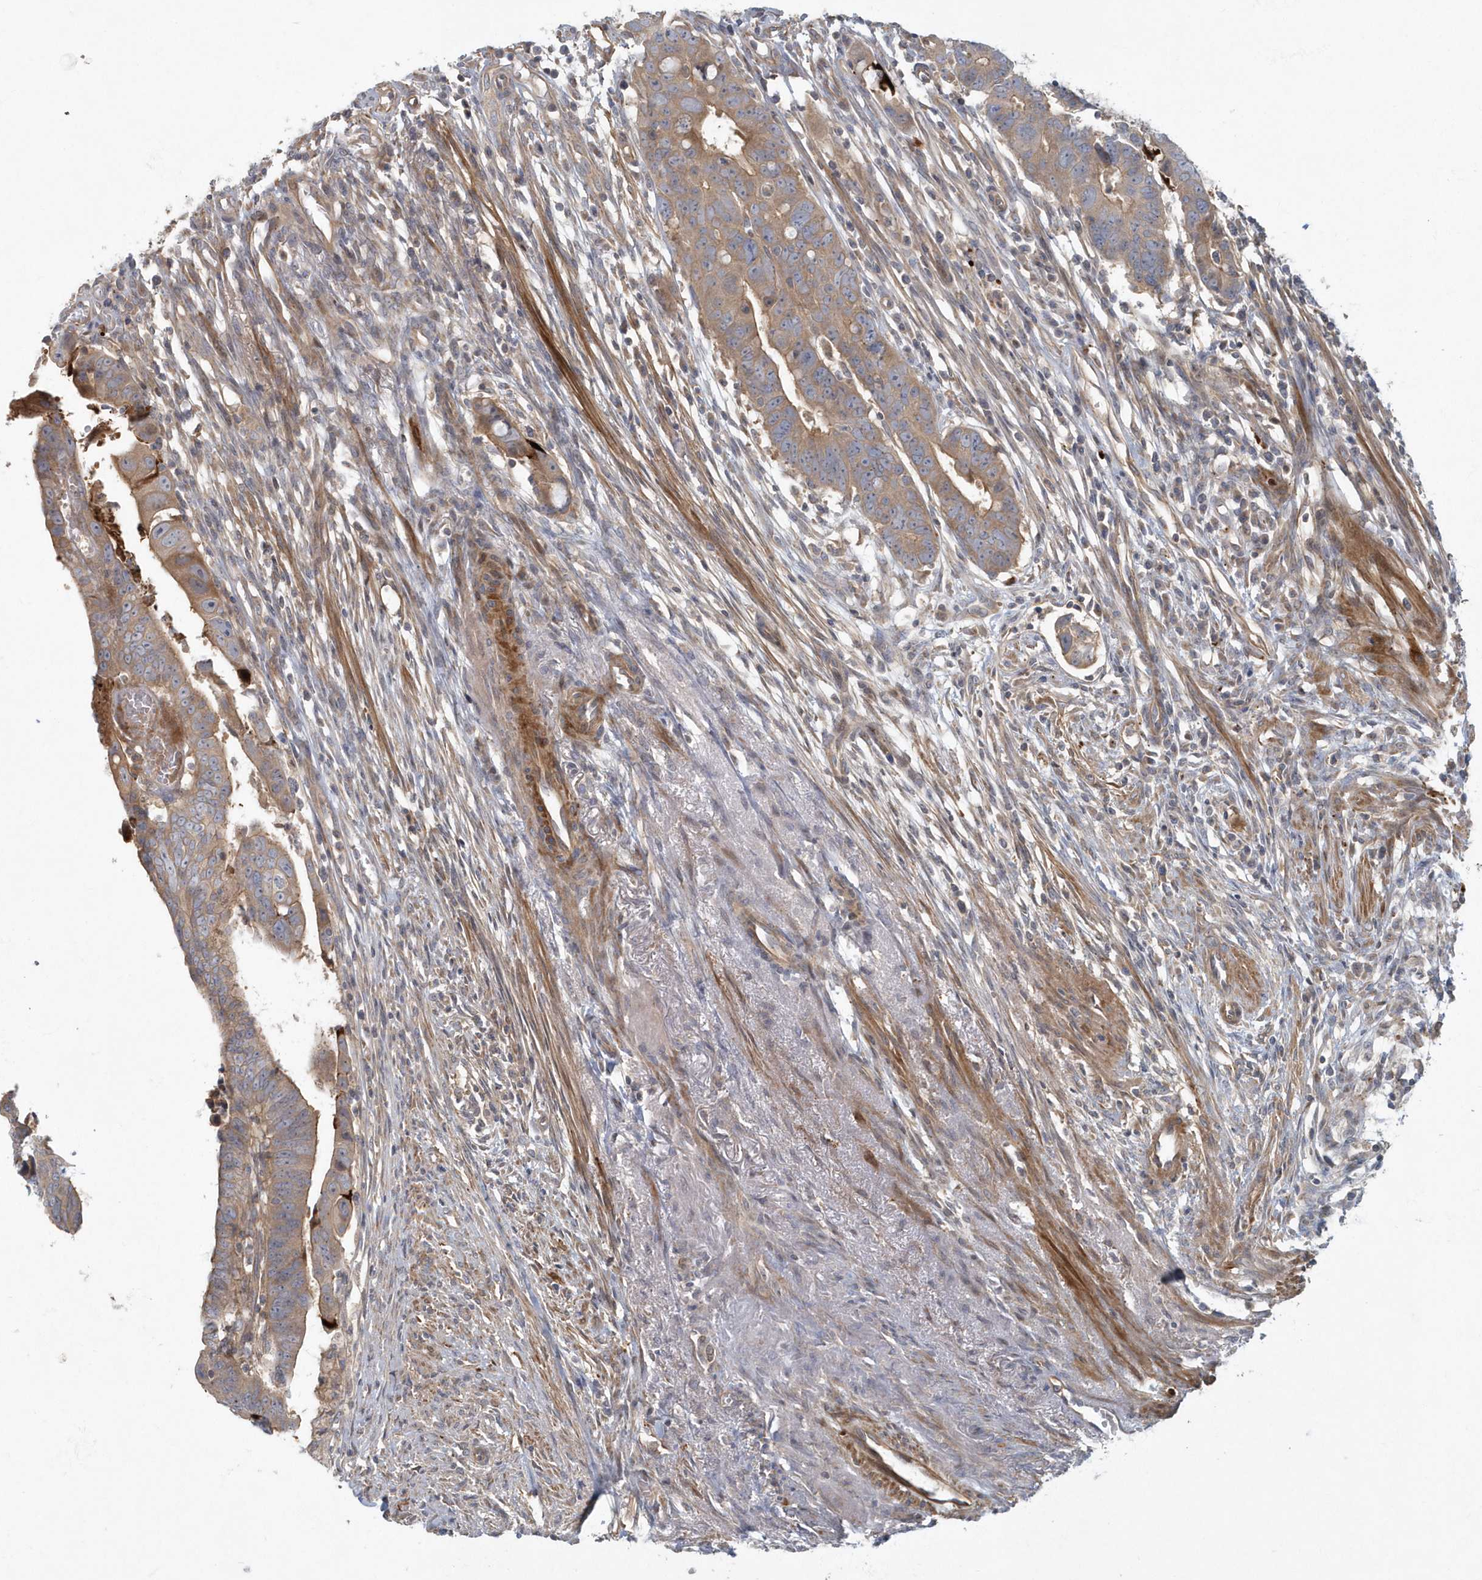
{"staining": {"intensity": "moderate", "quantity": ">75%", "location": "cytoplasmic/membranous"}, "tissue": "colorectal cancer", "cell_type": "Tumor cells", "image_type": "cancer", "snomed": [{"axis": "morphology", "description": "Adenocarcinoma, NOS"}, {"axis": "topography", "description": "Rectum"}], "caption": "Tumor cells reveal medium levels of moderate cytoplasmic/membranous positivity in about >75% of cells in adenocarcinoma (colorectal).", "gene": "ARHGEF38", "patient": {"sex": "female", "age": 65}}